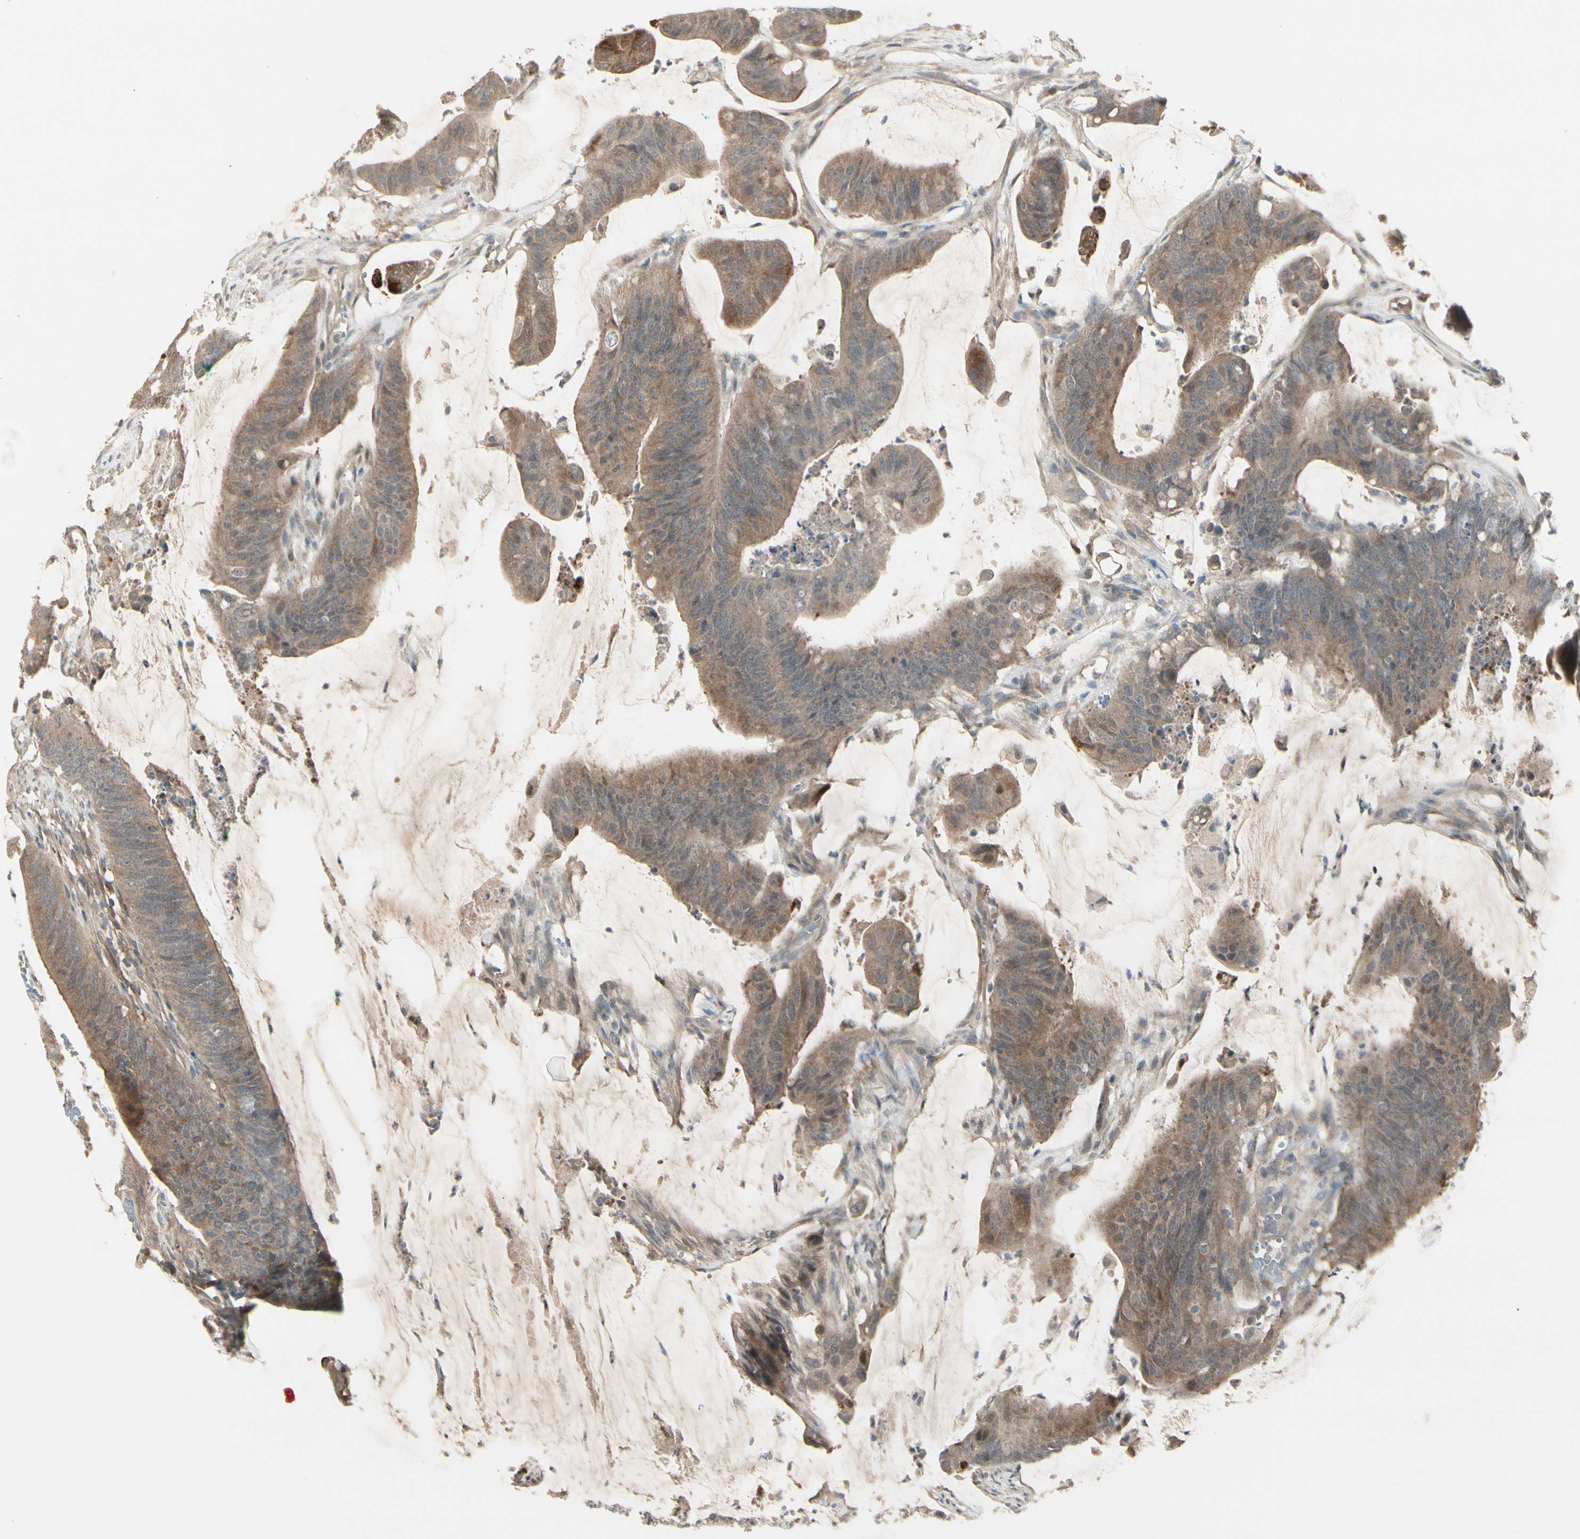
{"staining": {"intensity": "moderate", "quantity": ">75%", "location": "cytoplasmic/membranous"}, "tissue": "colorectal cancer", "cell_type": "Tumor cells", "image_type": "cancer", "snomed": [{"axis": "morphology", "description": "Adenocarcinoma, NOS"}, {"axis": "topography", "description": "Rectum"}], "caption": "Human colorectal adenocarcinoma stained with a protein marker exhibits moderate staining in tumor cells.", "gene": "FHDC1", "patient": {"sex": "female", "age": 66}}